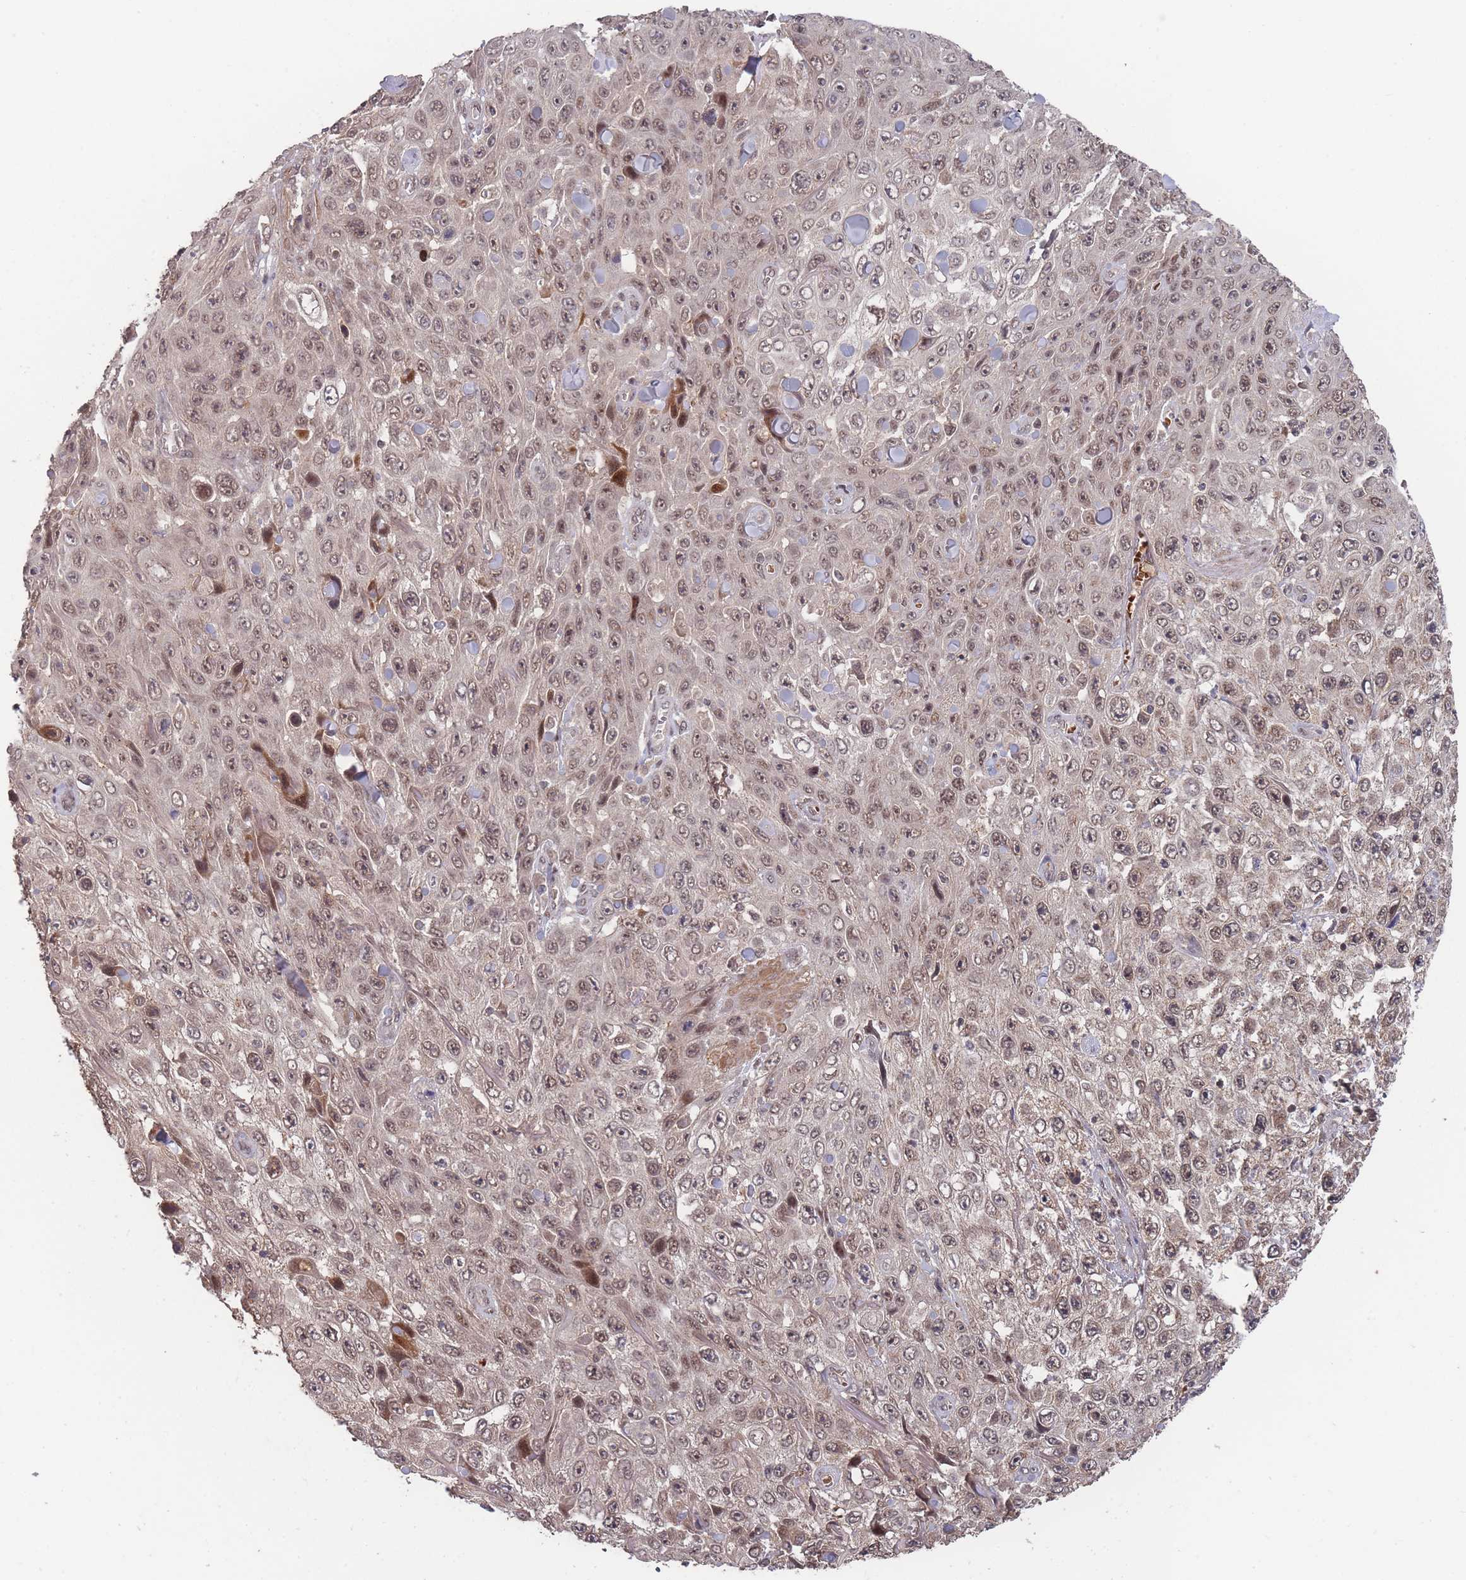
{"staining": {"intensity": "moderate", "quantity": ">75%", "location": "nuclear"}, "tissue": "skin cancer", "cell_type": "Tumor cells", "image_type": "cancer", "snomed": [{"axis": "morphology", "description": "Squamous cell carcinoma, NOS"}, {"axis": "topography", "description": "Skin"}], "caption": "Human skin squamous cell carcinoma stained with a brown dye shows moderate nuclear positive positivity in about >75% of tumor cells.", "gene": "SF3B1", "patient": {"sex": "male", "age": 82}}